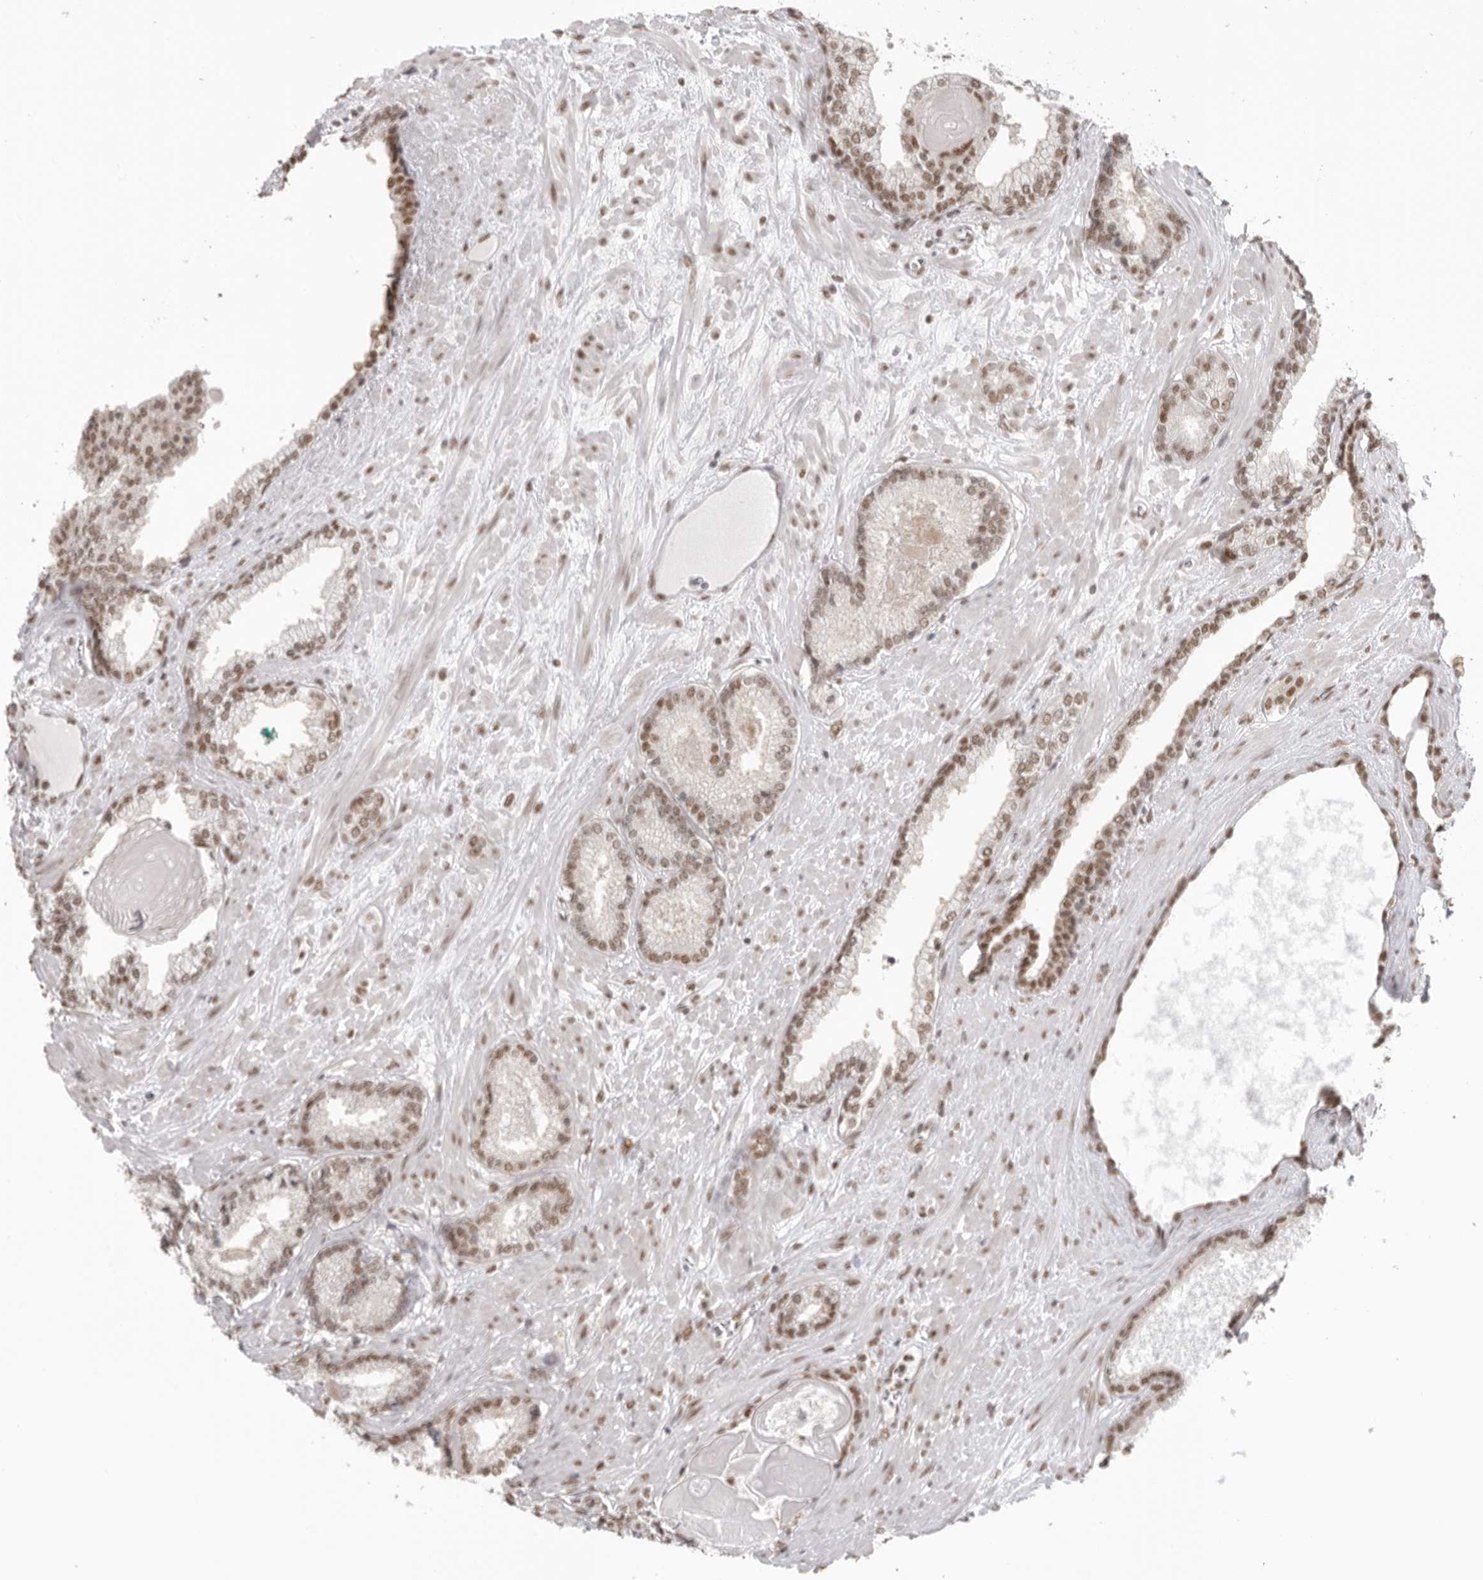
{"staining": {"intensity": "moderate", "quantity": ">75%", "location": "nuclear"}, "tissue": "prostate cancer", "cell_type": "Tumor cells", "image_type": "cancer", "snomed": [{"axis": "morphology", "description": "Adenocarcinoma, Low grade"}, {"axis": "topography", "description": "Prostate"}], "caption": "Brown immunohistochemical staining in prostate cancer reveals moderate nuclear staining in approximately >75% of tumor cells.", "gene": "RPA2", "patient": {"sex": "male", "age": 70}}